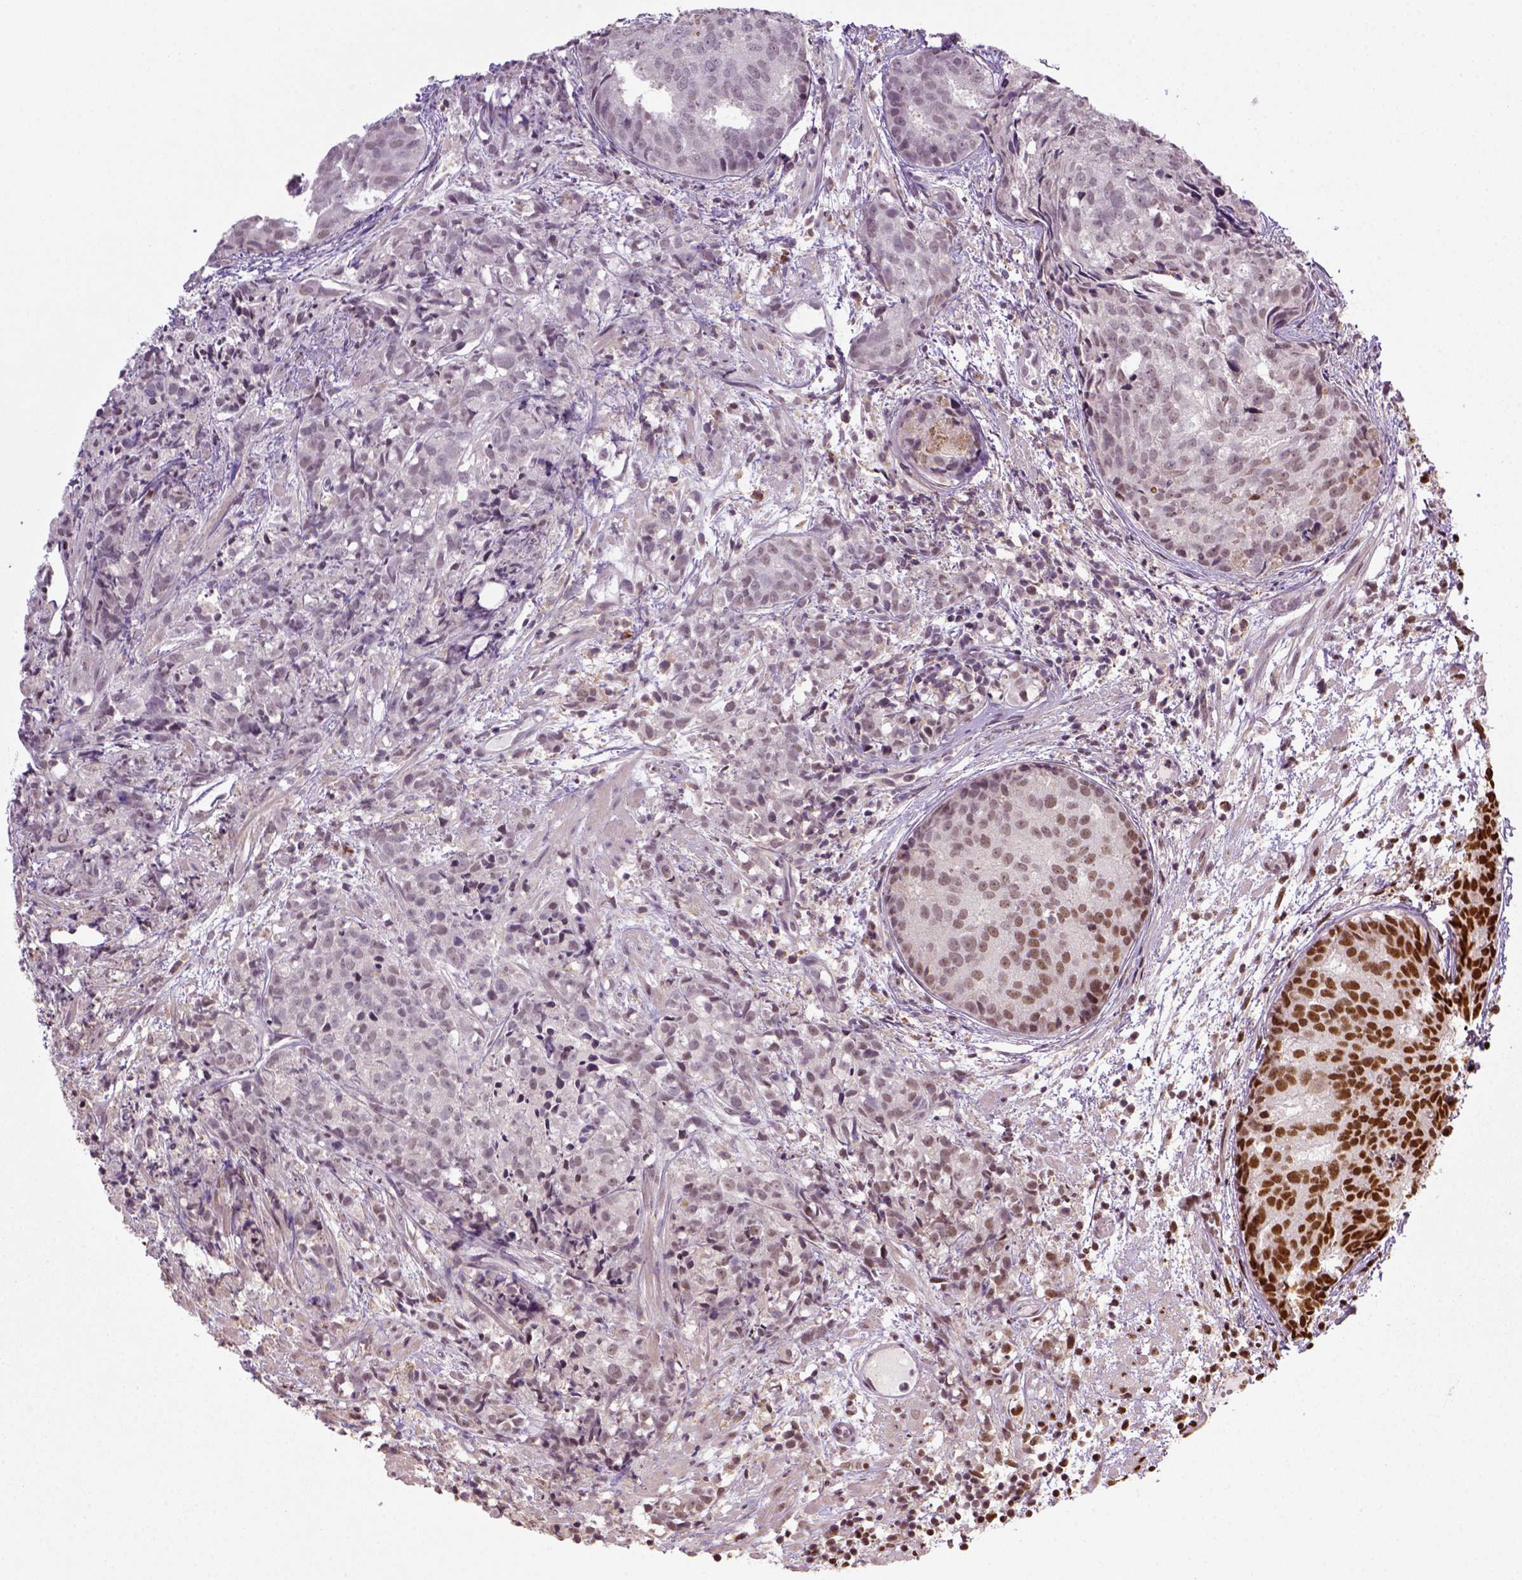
{"staining": {"intensity": "strong", "quantity": "25%-75%", "location": "nuclear"}, "tissue": "prostate cancer", "cell_type": "Tumor cells", "image_type": "cancer", "snomed": [{"axis": "morphology", "description": "Adenocarcinoma, High grade"}, {"axis": "topography", "description": "Prostate"}], "caption": "Immunohistochemical staining of human adenocarcinoma (high-grade) (prostate) reveals strong nuclear protein staining in about 25%-75% of tumor cells.", "gene": "CCAR1", "patient": {"sex": "male", "age": 58}}